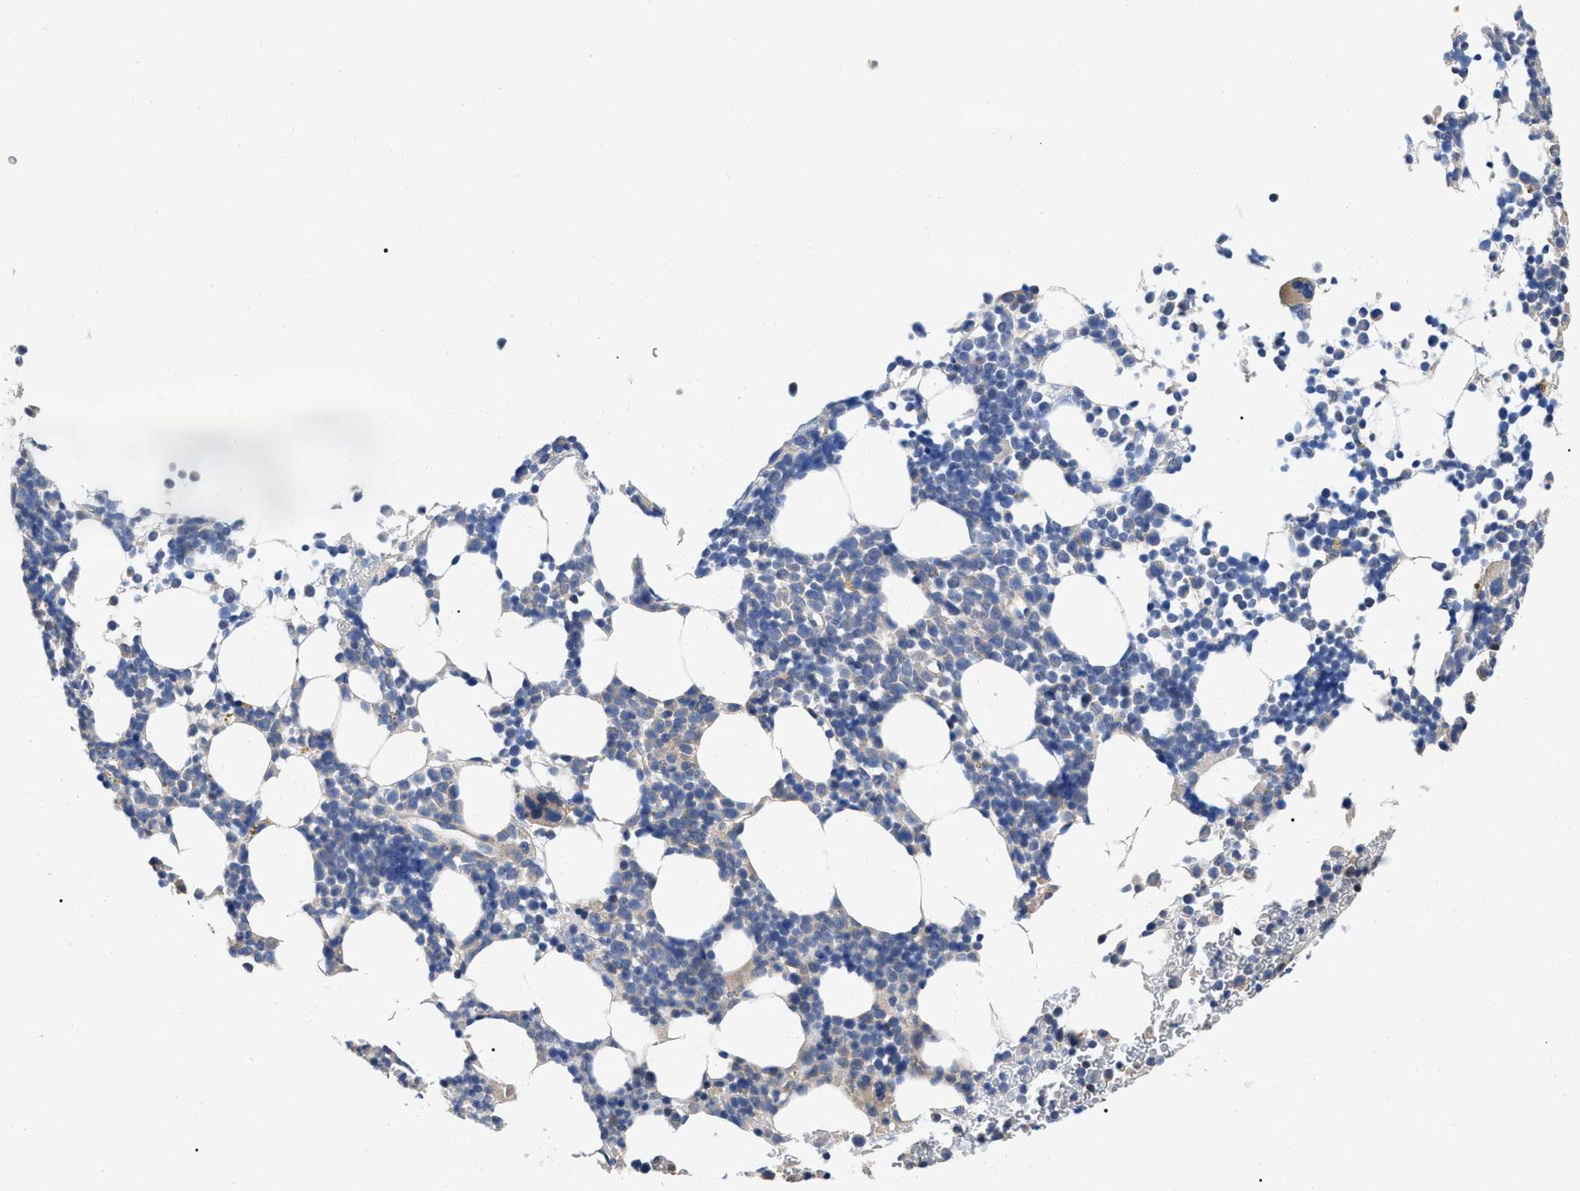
{"staining": {"intensity": "weak", "quantity": "<25%", "location": "cytoplasmic/membranous"}, "tissue": "bone marrow", "cell_type": "Hematopoietic cells", "image_type": "normal", "snomed": [{"axis": "morphology", "description": "Normal tissue, NOS"}, {"axis": "morphology", "description": "Inflammation, NOS"}, {"axis": "topography", "description": "Bone marrow"}], "caption": "Immunohistochemistry of unremarkable bone marrow demonstrates no staining in hematopoietic cells.", "gene": "RAP1GDS1", "patient": {"sex": "female", "age": 67}}